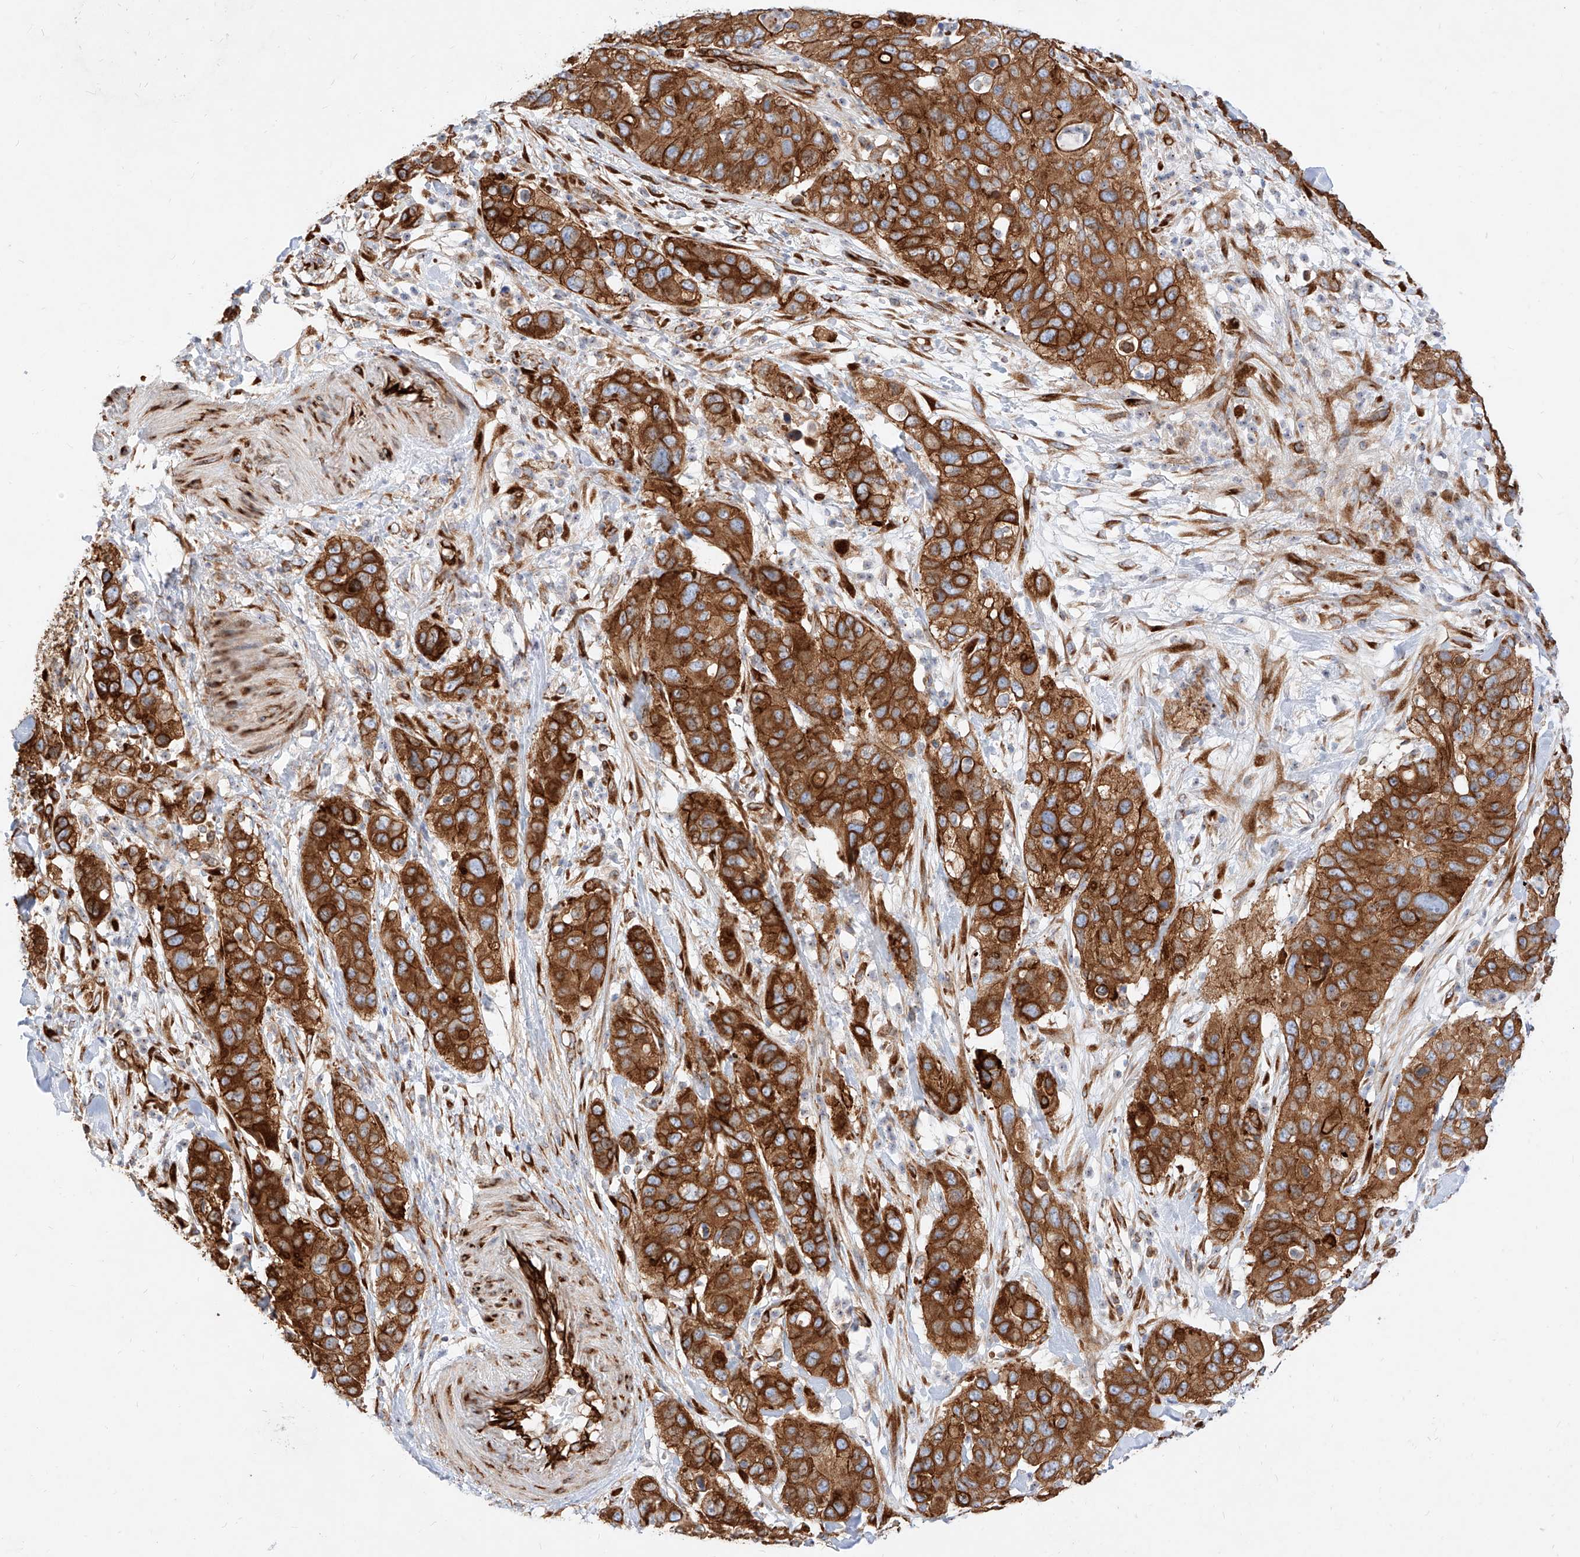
{"staining": {"intensity": "strong", "quantity": ">75%", "location": "cytoplasmic/membranous"}, "tissue": "pancreatic cancer", "cell_type": "Tumor cells", "image_type": "cancer", "snomed": [{"axis": "morphology", "description": "Adenocarcinoma, NOS"}, {"axis": "topography", "description": "Pancreas"}], "caption": "Strong cytoplasmic/membranous positivity for a protein is identified in about >75% of tumor cells of adenocarcinoma (pancreatic) using immunohistochemistry.", "gene": "CSGALNACT2", "patient": {"sex": "female", "age": 71}}